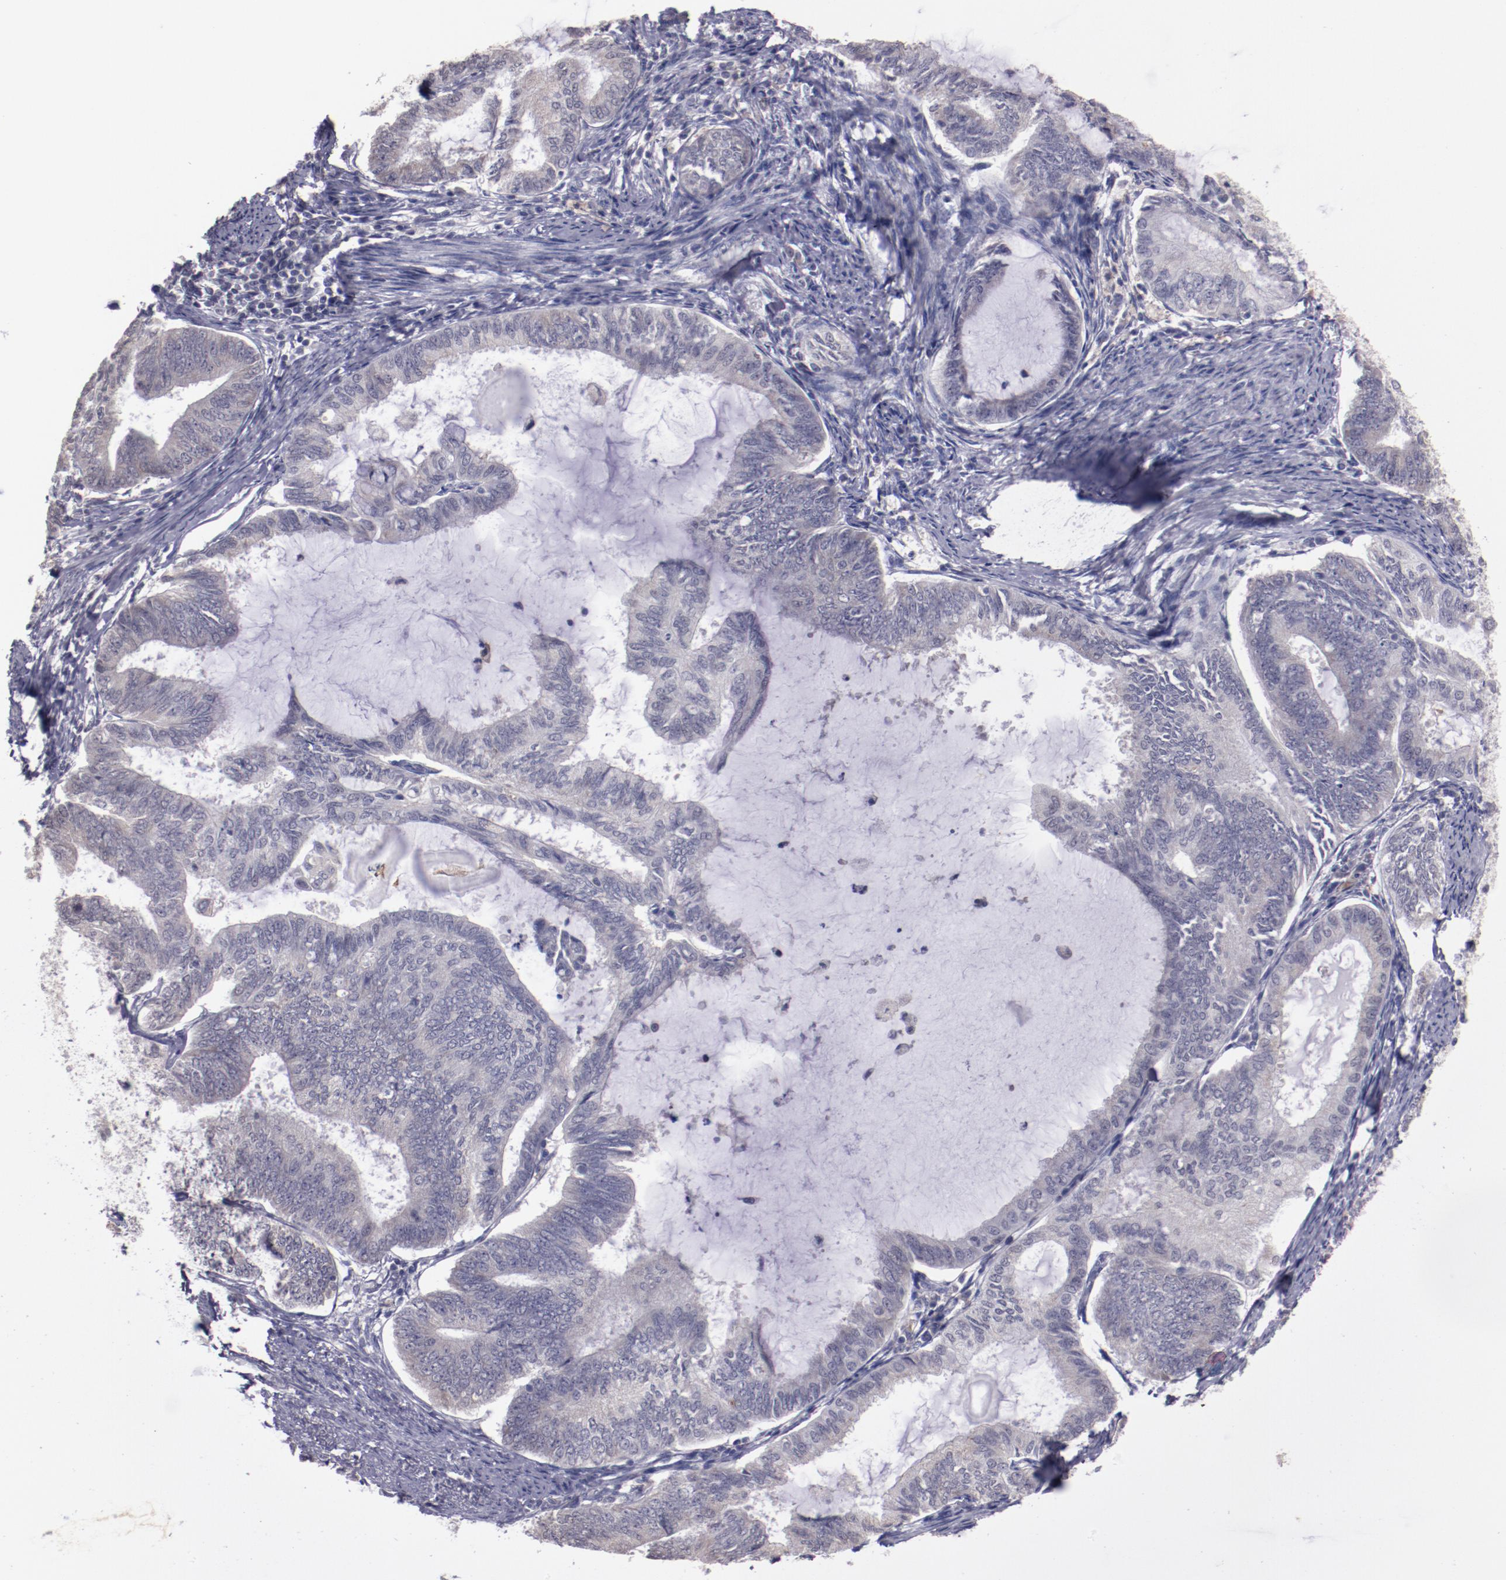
{"staining": {"intensity": "weak", "quantity": "25%-75%", "location": "cytoplasmic/membranous"}, "tissue": "endometrial cancer", "cell_type": "Tumor cells", "image_type": "cancer", "snomed": [{"axis": "morphology", "description": "Adenocarcinoma, NOS"}, {"axis": "topography", "description": "Endometrium"}], "caption": "Protein expression analysis of human endometrial adenocarcinoma reveals weak cytoplasmic/membranous staining in approximately 25%-75% of tumor cells.", "gene": "NRXN3", "patient": {"sex": "female", "age": 86}}